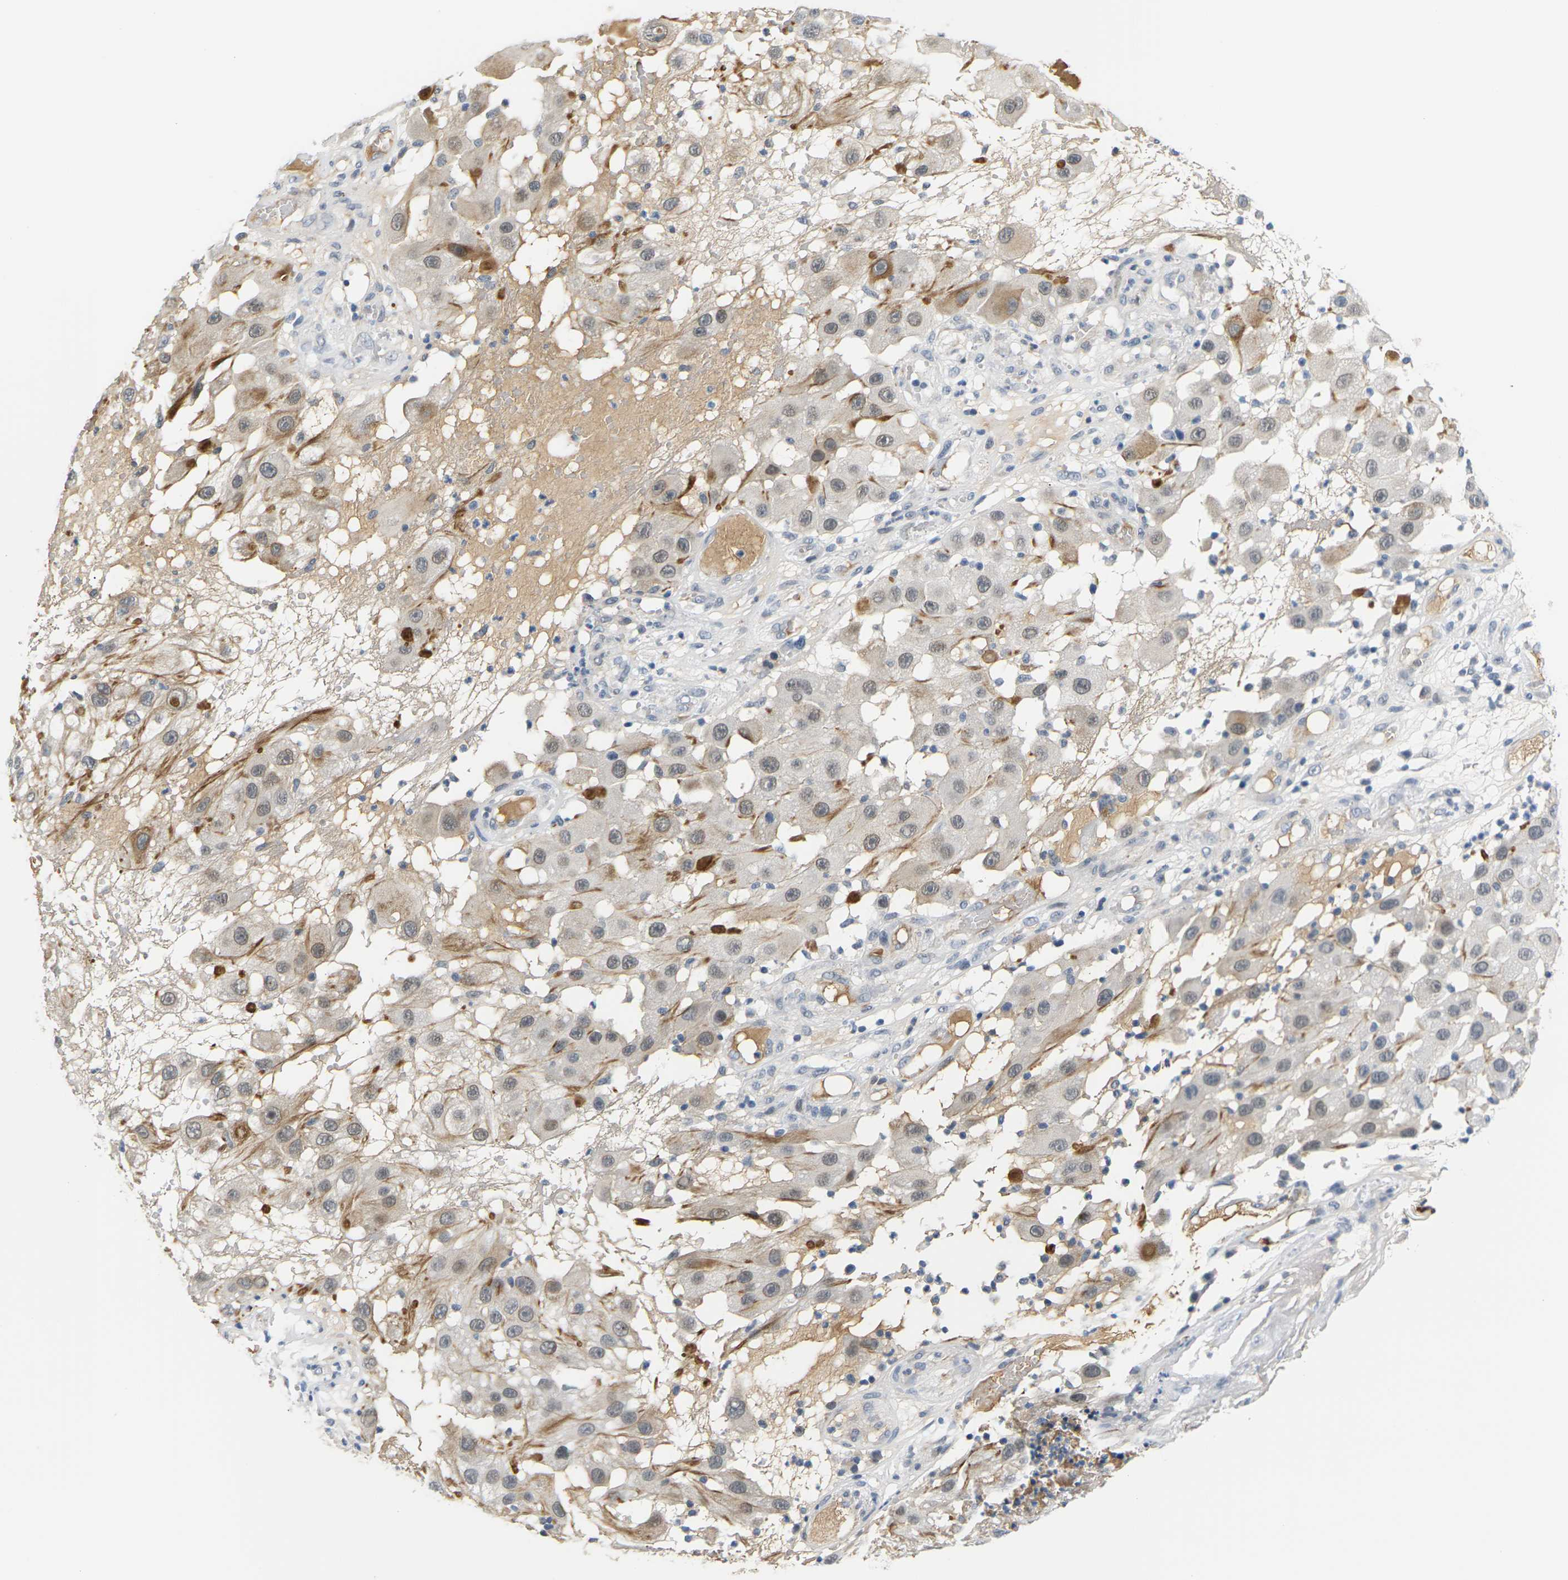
{"staining": {"intensity": "weak", "quantity": ">75%", "location": "cytoplasmic/membranous,nuclear"}, "tissue": "melanoma", "cell_type": "Tumor cells", "image_type": "cancer", "snomed": [{"axis": "morphology", "description": "Malignant melanoma, NOS"}, {"axis": "topography", "description": "Skin"}], "caption": "Human melanoma stained with a brown dye demonstrates weak cytoplasmic/membranous and nuclear positive staining in approximately >75% of tumor cells.", "gene": "PKP2", "patient": {"sex": "female", "age": 81}}